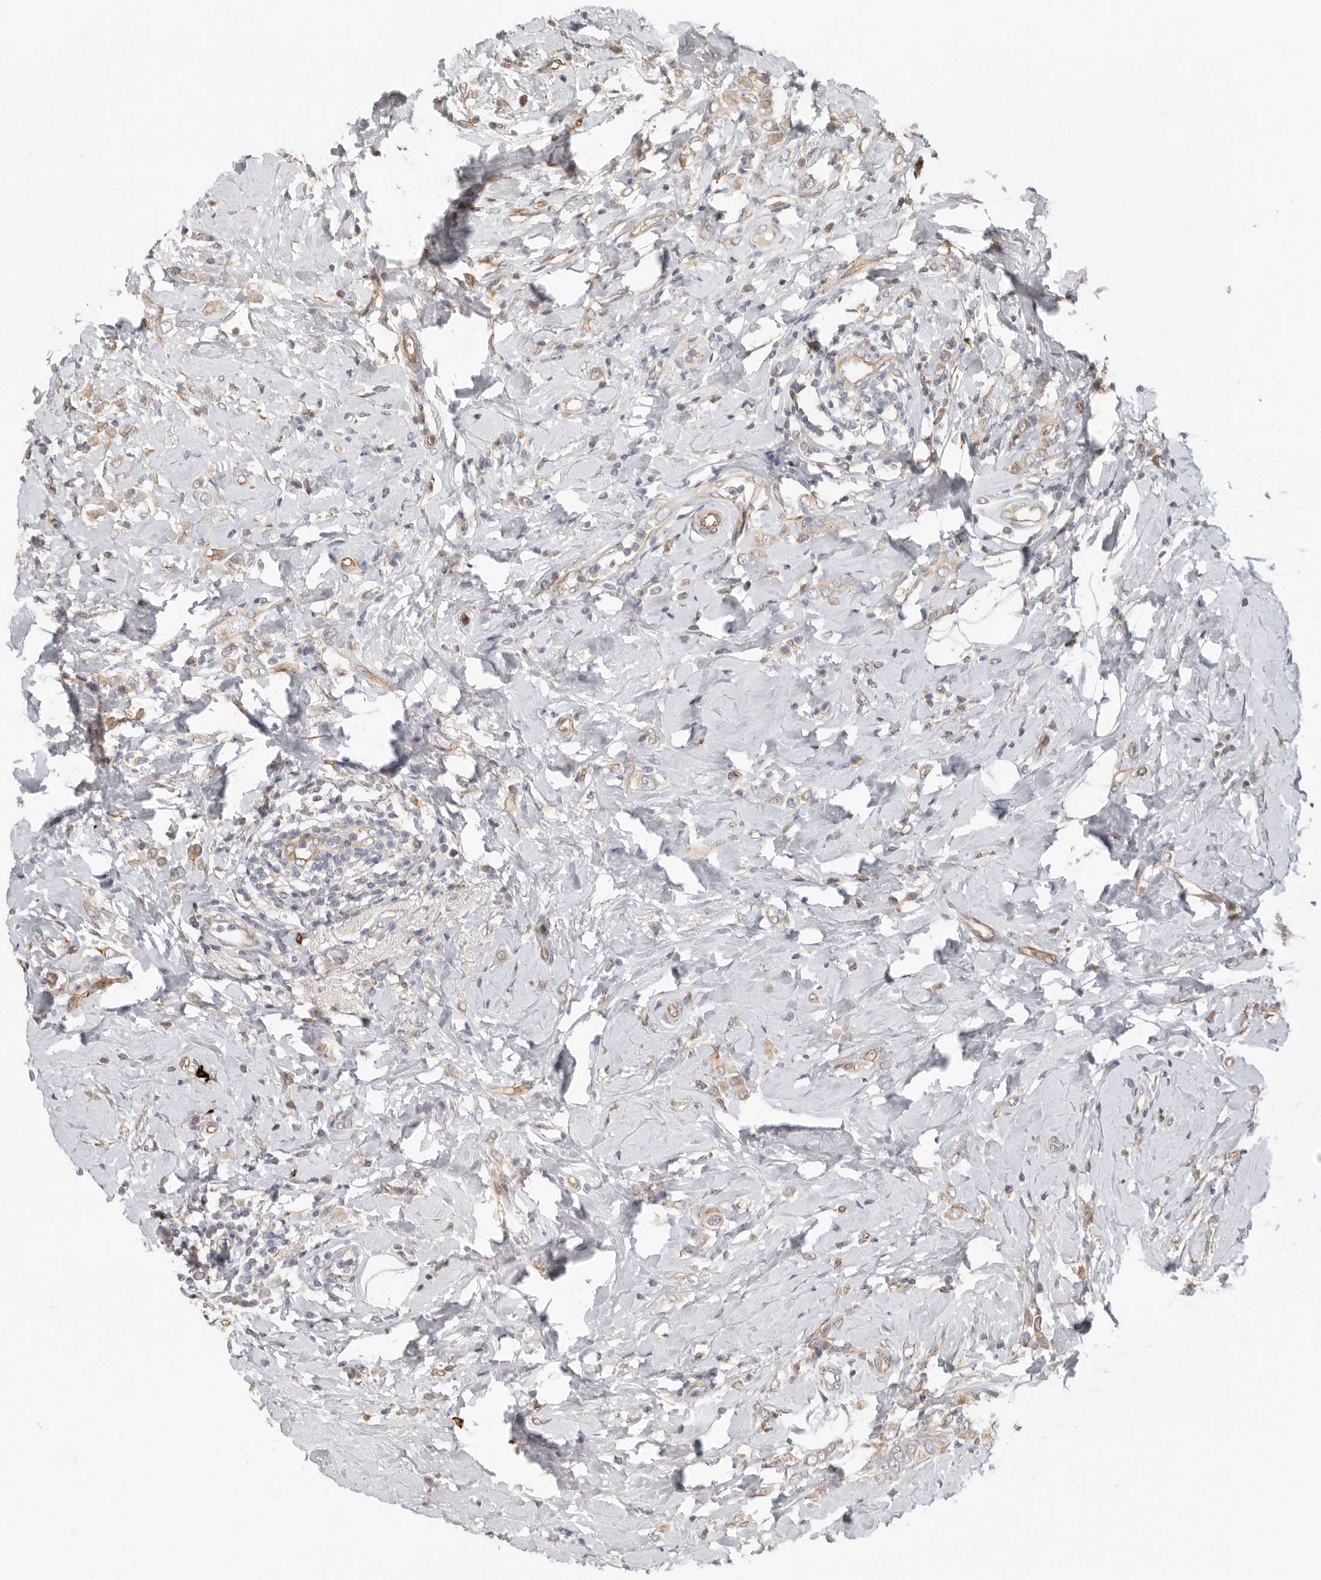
{"staining": {"intensity": "weak", "quantity": "25%-75%", "location": "cytoplasmic/membranous"}, "tissue": "breast cancer", "cell_type": "Tumor cells", "image_type": "cancer", "snomed": [{"axis": "morphology", "description": "Lobular carcinoma"}, {"axis": "topography", "description": "Breast"}], "caption": "Weak cytoplasmic/membranous protein positivity is seen in about 25%-75% of tumor cells in breast lobular carcinoma.", "gene": "SPRING1", "patient": {"sex": "female", "age": 47}}